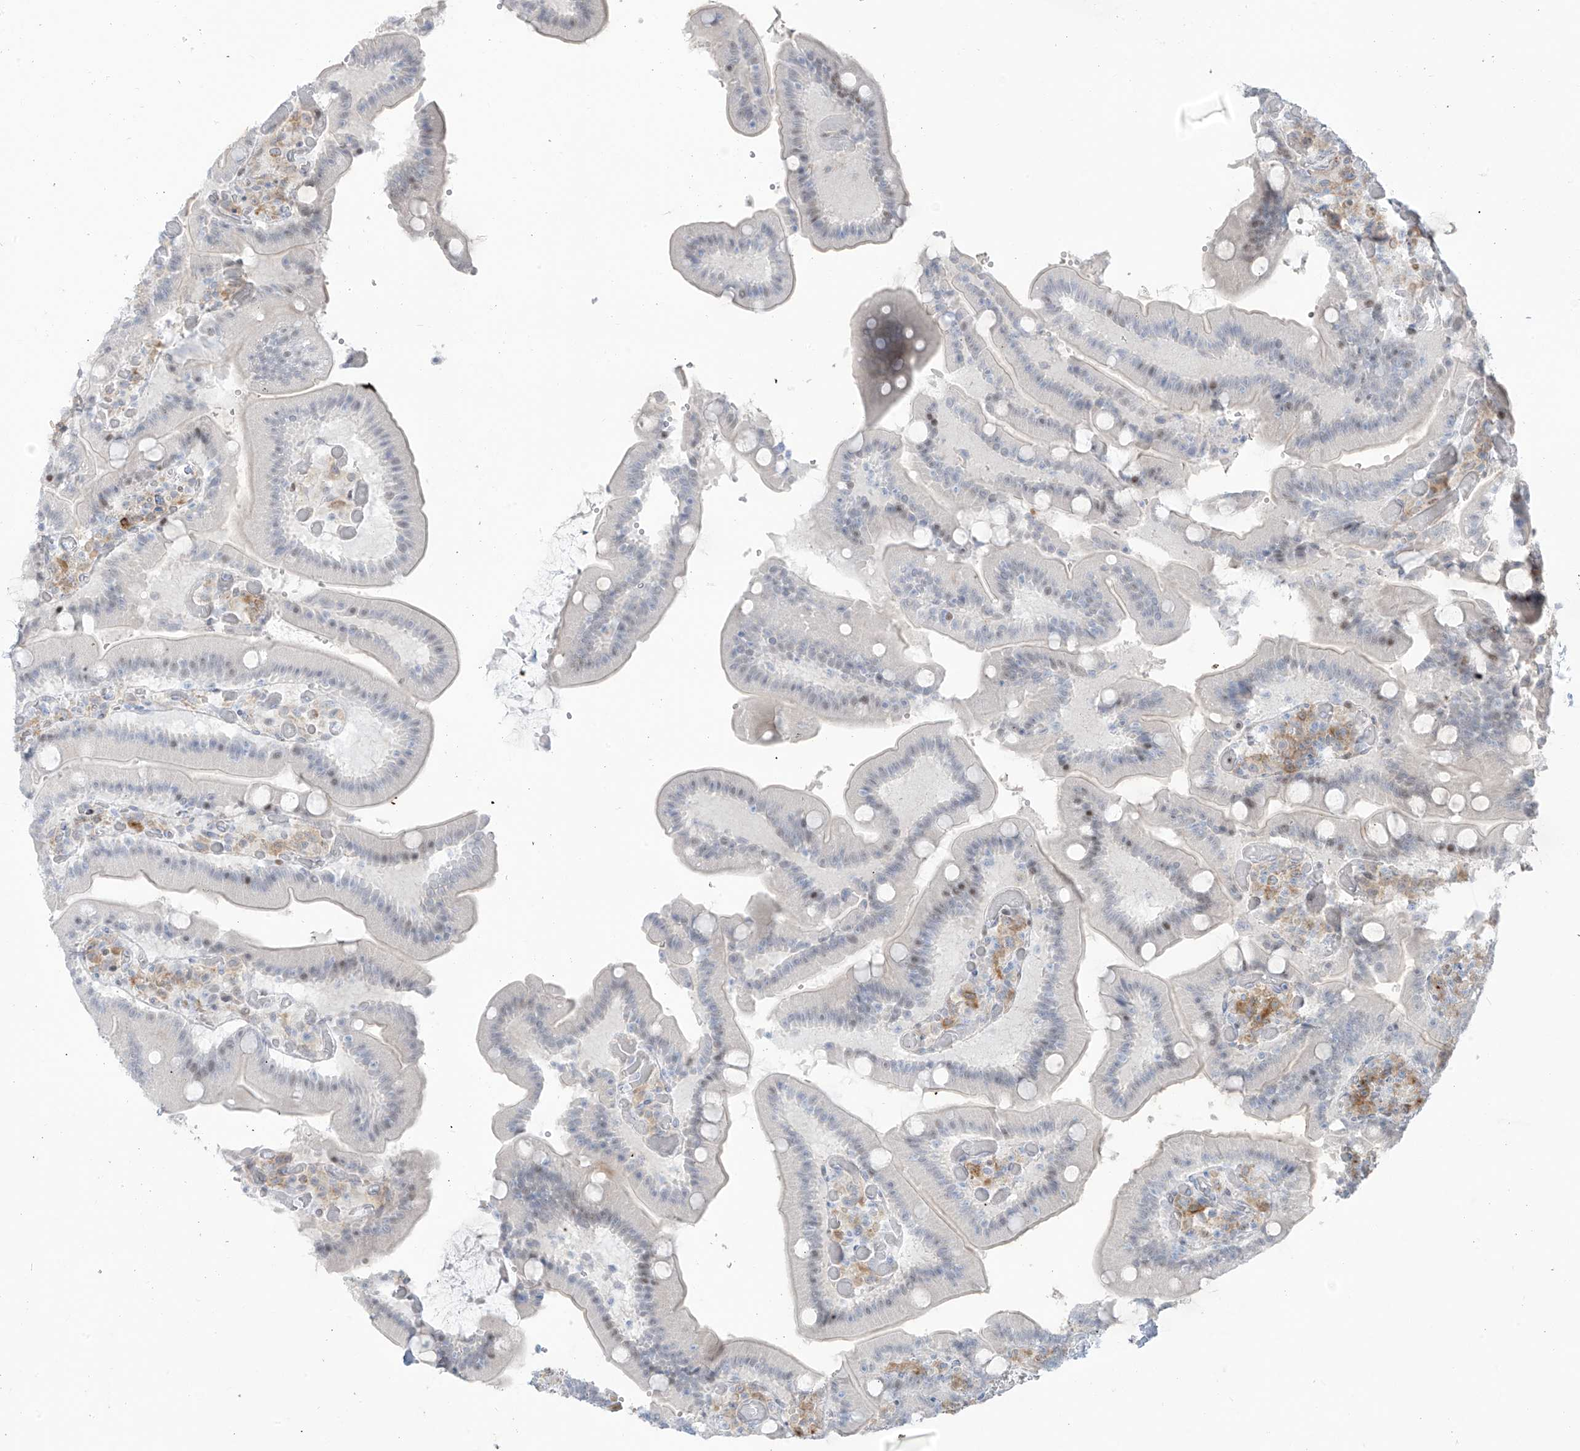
{"staining": {"intensity": "negative", "quantity": "none", "location": "none"}, "tissue": "duodenum", "cell_type": "Glandular cells", "image_type": "normal", "snomed": [{"axis": "morphology", "description": "Normal tissue, NOS"}, {"axis": "topography", "description": "Duodenum"}], "caption": "A high-resolution histopathology image shows immunohistochemistry (IHC) staining of benign duodenum, which displays no significant staining in glandular cells.", "gene": "LIN9", "patient": {"sex": "female", "age": 62}}